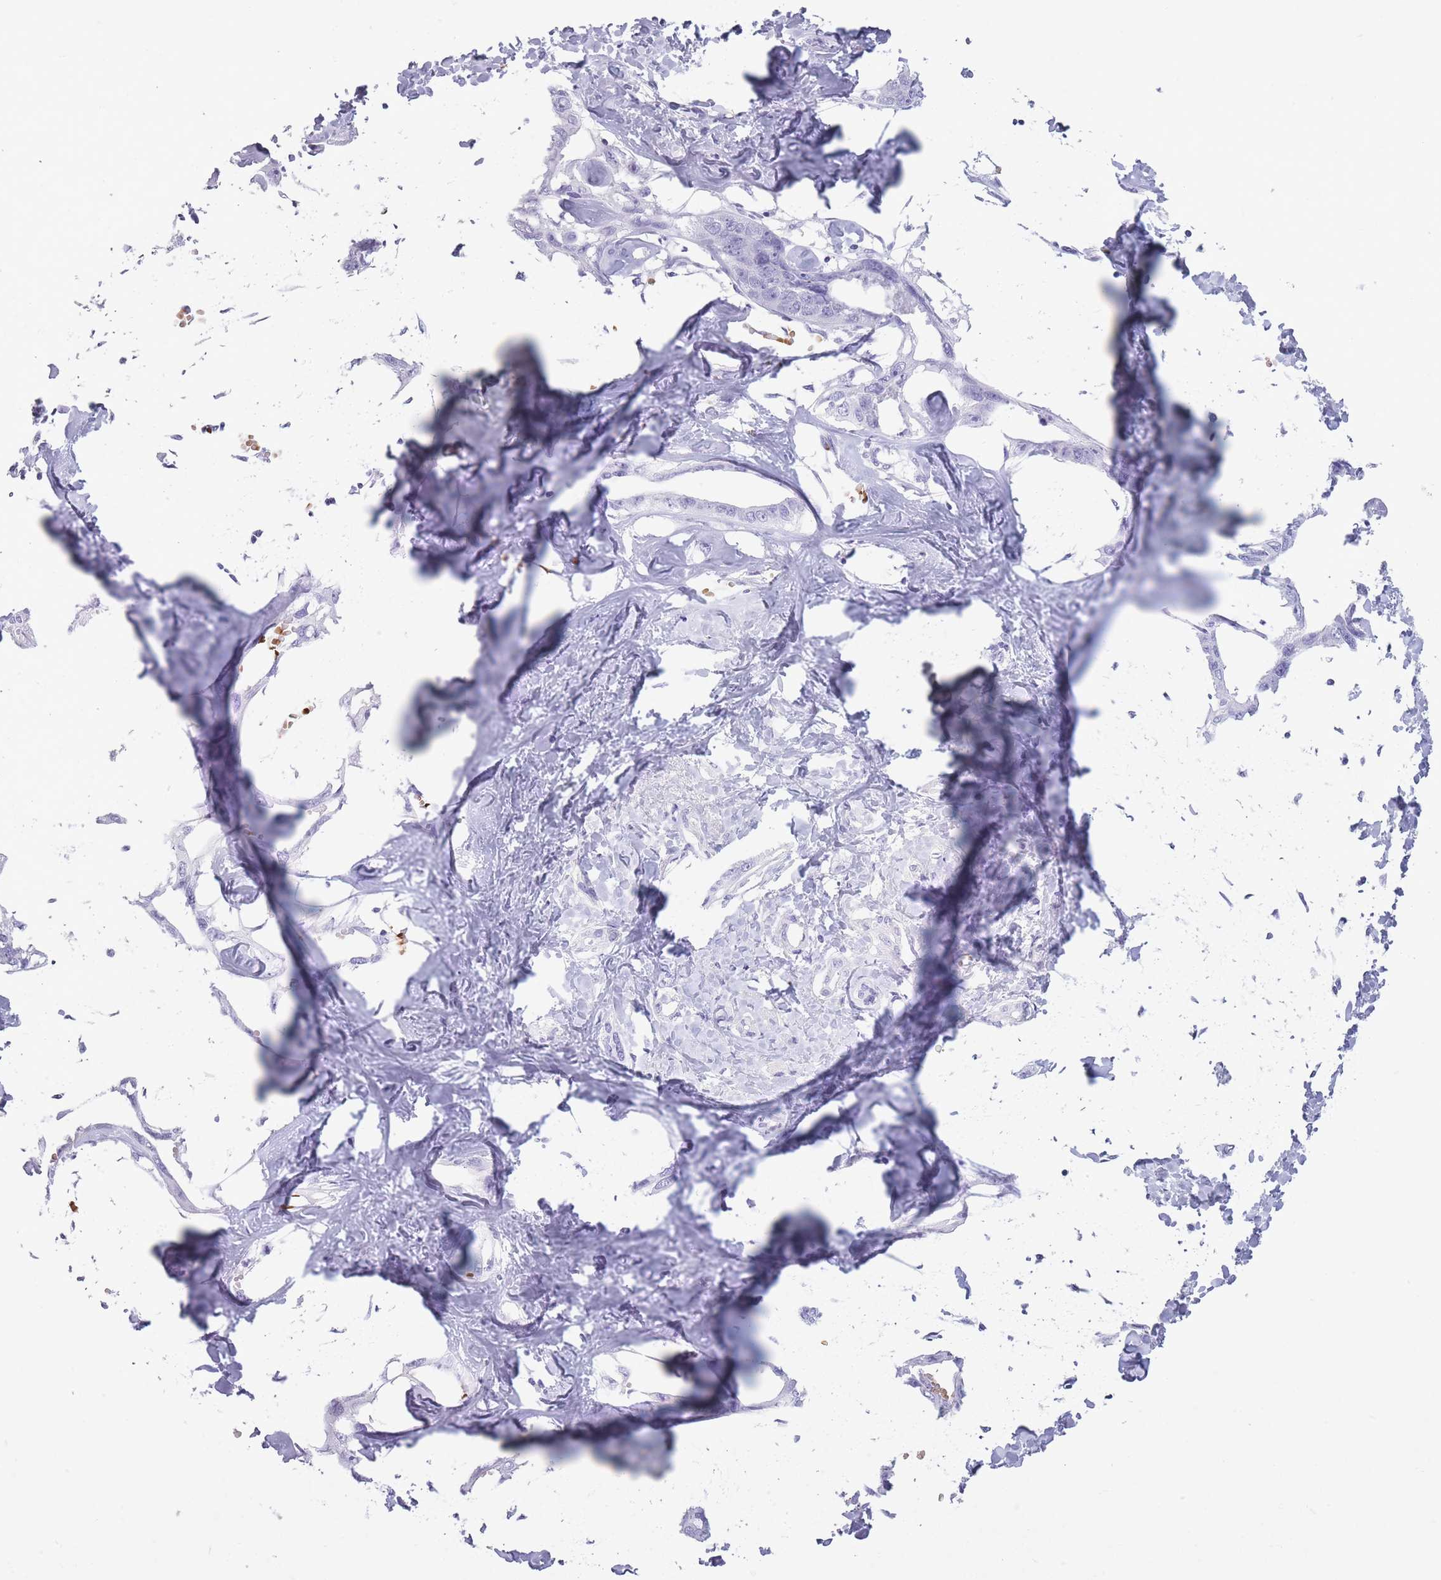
{"staining": {"intensity": "negative", "quantity": "none", "location": "none"}, "tissue": "liver cancer", "cell_type": "Tumor cells", "image_type": "cancer", "snomed": [{"axis": "morphology", "description": "Cholangiocarcinoma"}, {"axis": "topography", "description": "Liver"}], "caption": "Immunohistochemistry (IHC) micrograph of human liver cancer stained for a protein (brown), which demonstrates no positivity in tumor cells. Brightfield microscopy of immunohistochemistry (IHC) stained with DAB (brown) and hematoxylin (blue), captured at high magnification.", "gene": "OR7C1", "patient": {"sex": "male", "age": 59}}